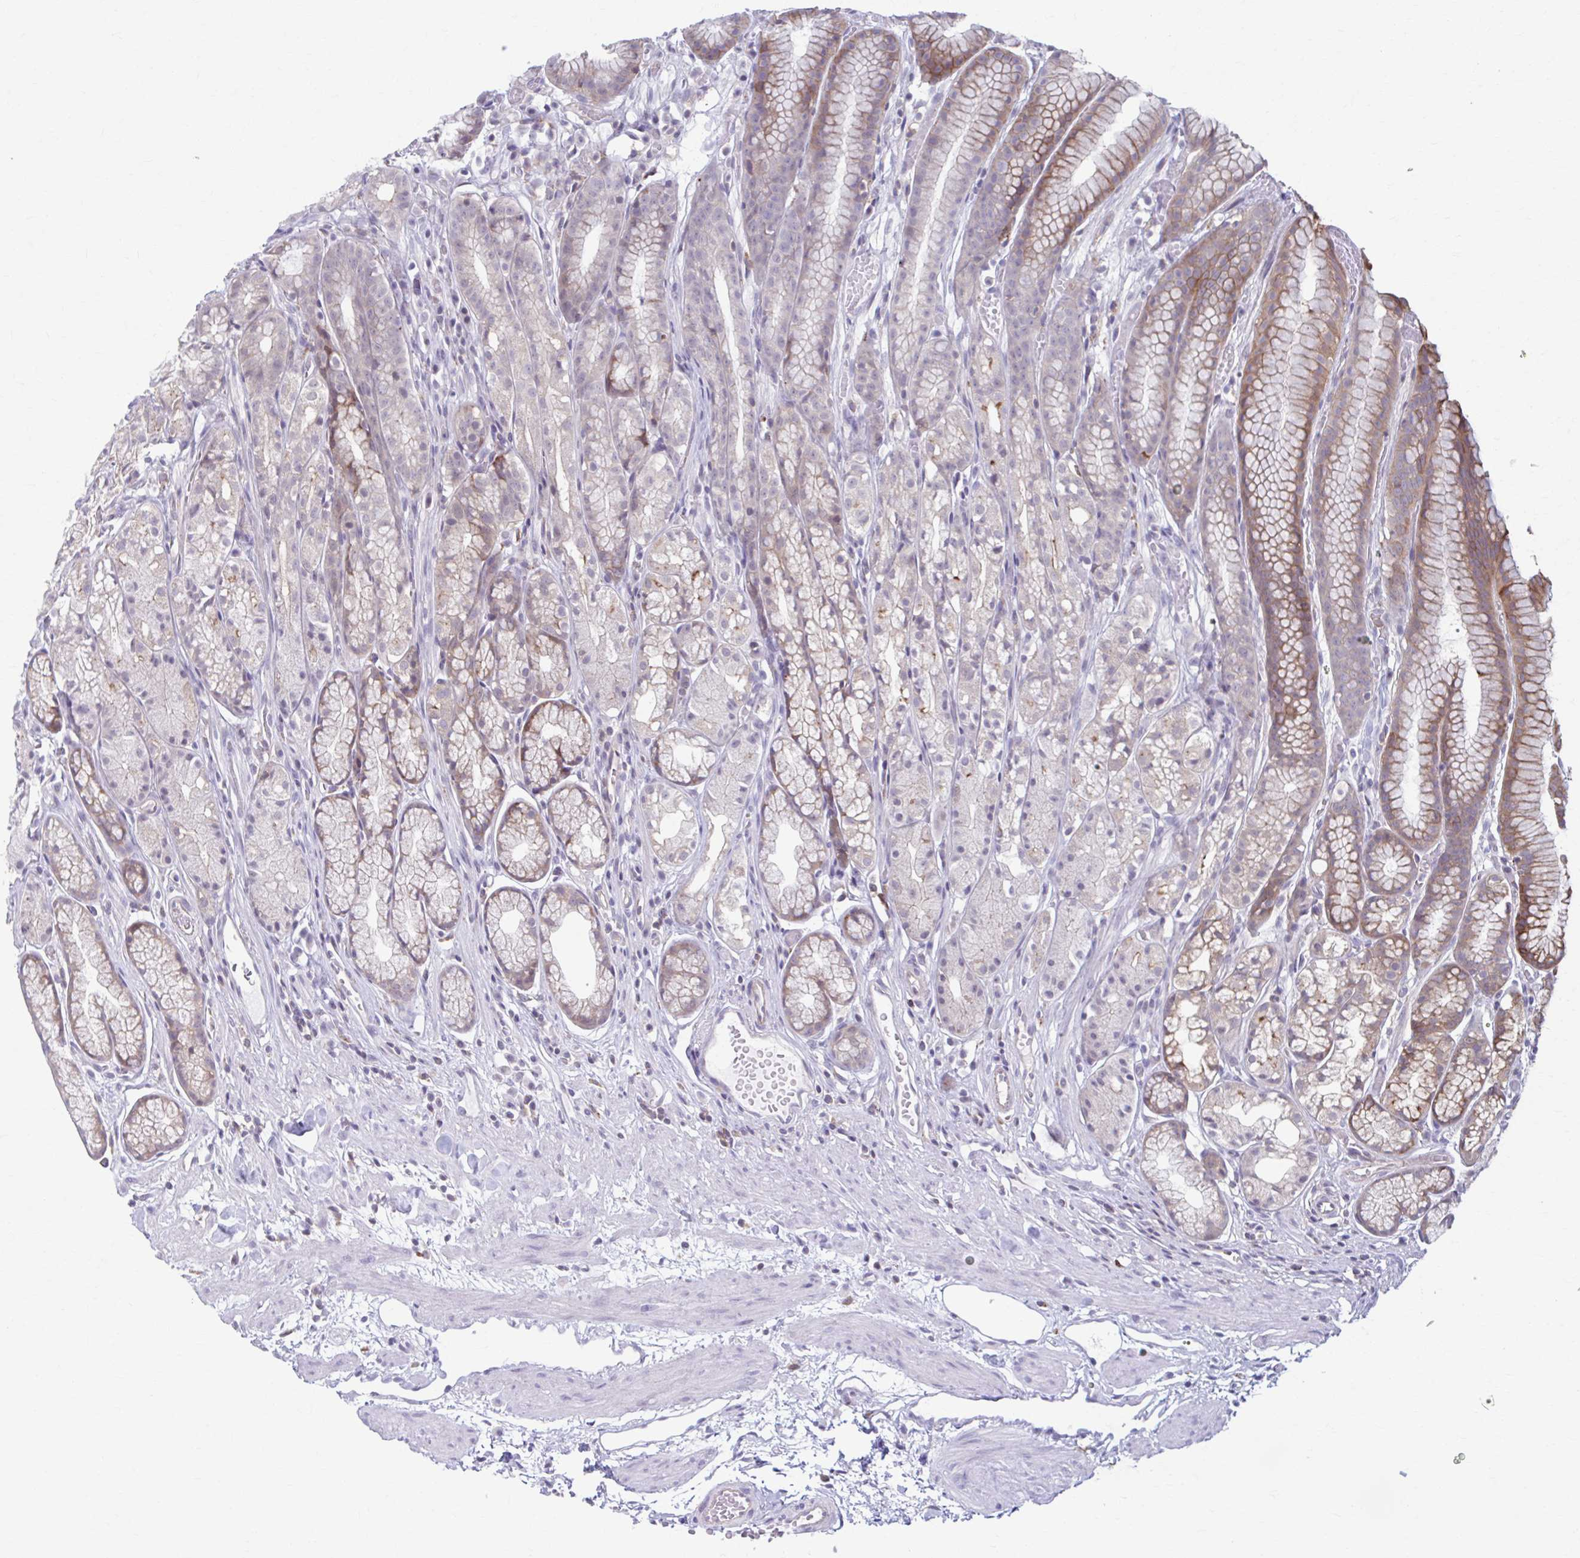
{"staining": {"intensity": "moderate", "quantity": "25%-75%", "location": "cytoplasmic/membranous"}, "tissue": "stomach", "cell_type": "Glandular cells", "image_type": "normal", "snomed": [{"axis": "morphology", "description": "Normal tissue, NOS"}, {"axis": "topography", "description": "Smooth muscle"}, {"axis": "topography", "description": "Stomach"}], "caption": "IHC staining of normal stomach, which demonstrates medium levels of moderate cytoplasmic/membranous positivity in about 25%-75% of glandular cells indicating moderate cytoplasmic/membranous protein positivity. The staining was performed using DAB (3,3'-diaminobenzidine) (brown) for protein detection and nuclei were counterstained in hematoxylin (blue).", "gene": "ADAT3", "patient": {"sex": "male", "age": 70}}